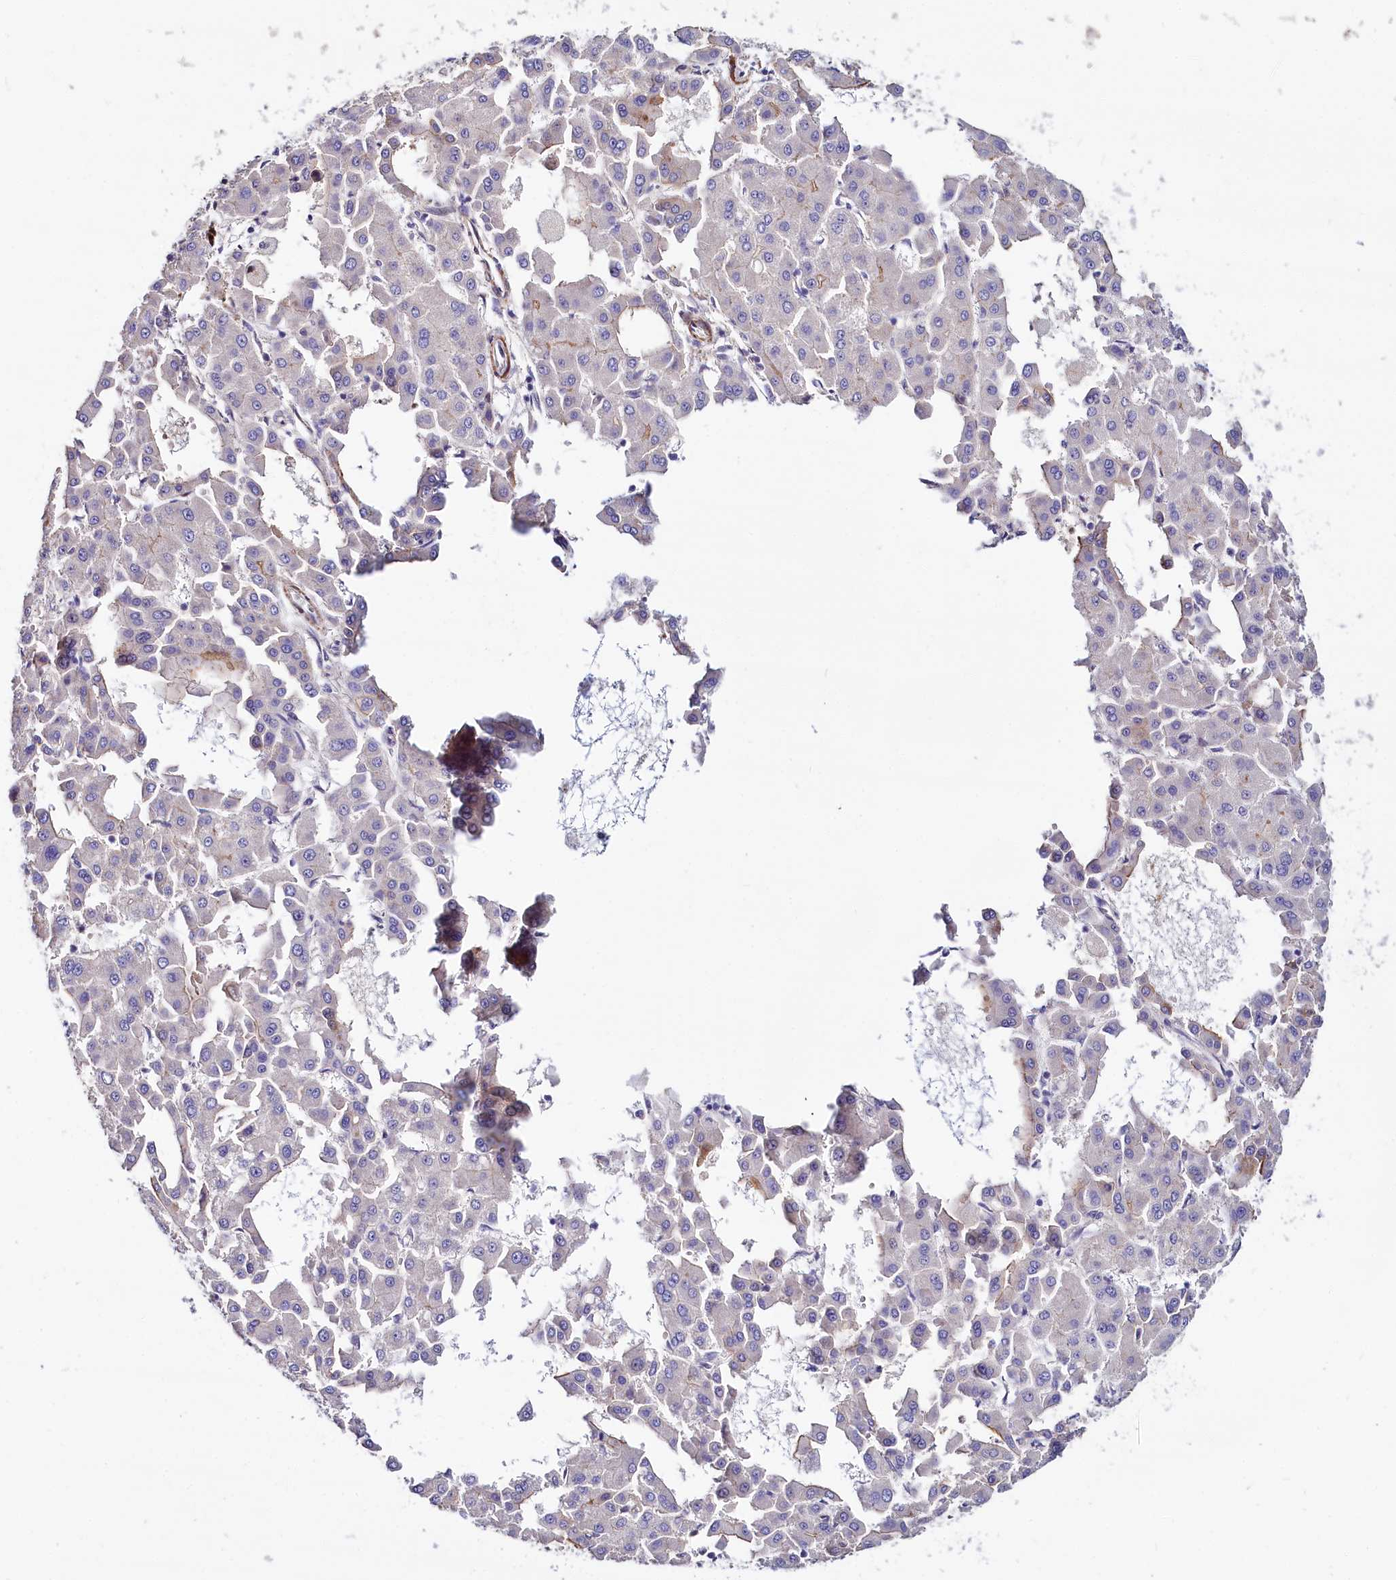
{"staining": {"intensity": "weak", "quantity": "<25%", "location": "cytoplasmic/membranous"}, "tissue": "liver cancer", "cell_type": "Tumor cells", "image_type": "cancer", "snomed": [{"axis": "morphology", "description": "Carcinoma, Hepatocellular, NOS"}, {"axis": "topography", "description": "Liver"}], "caption": "Liver cancer was stained to show a protein in brown. There is no significant staining in tumor cells. (Stains: DAB (3,3'-diaminobenzidine) immunohistochemistry with hematoxylin counter stain, Microscopy: brightfield microscopy at high magnification).", "gene": "WNT8A", "patient": {"sex": "male", "age": 47}}